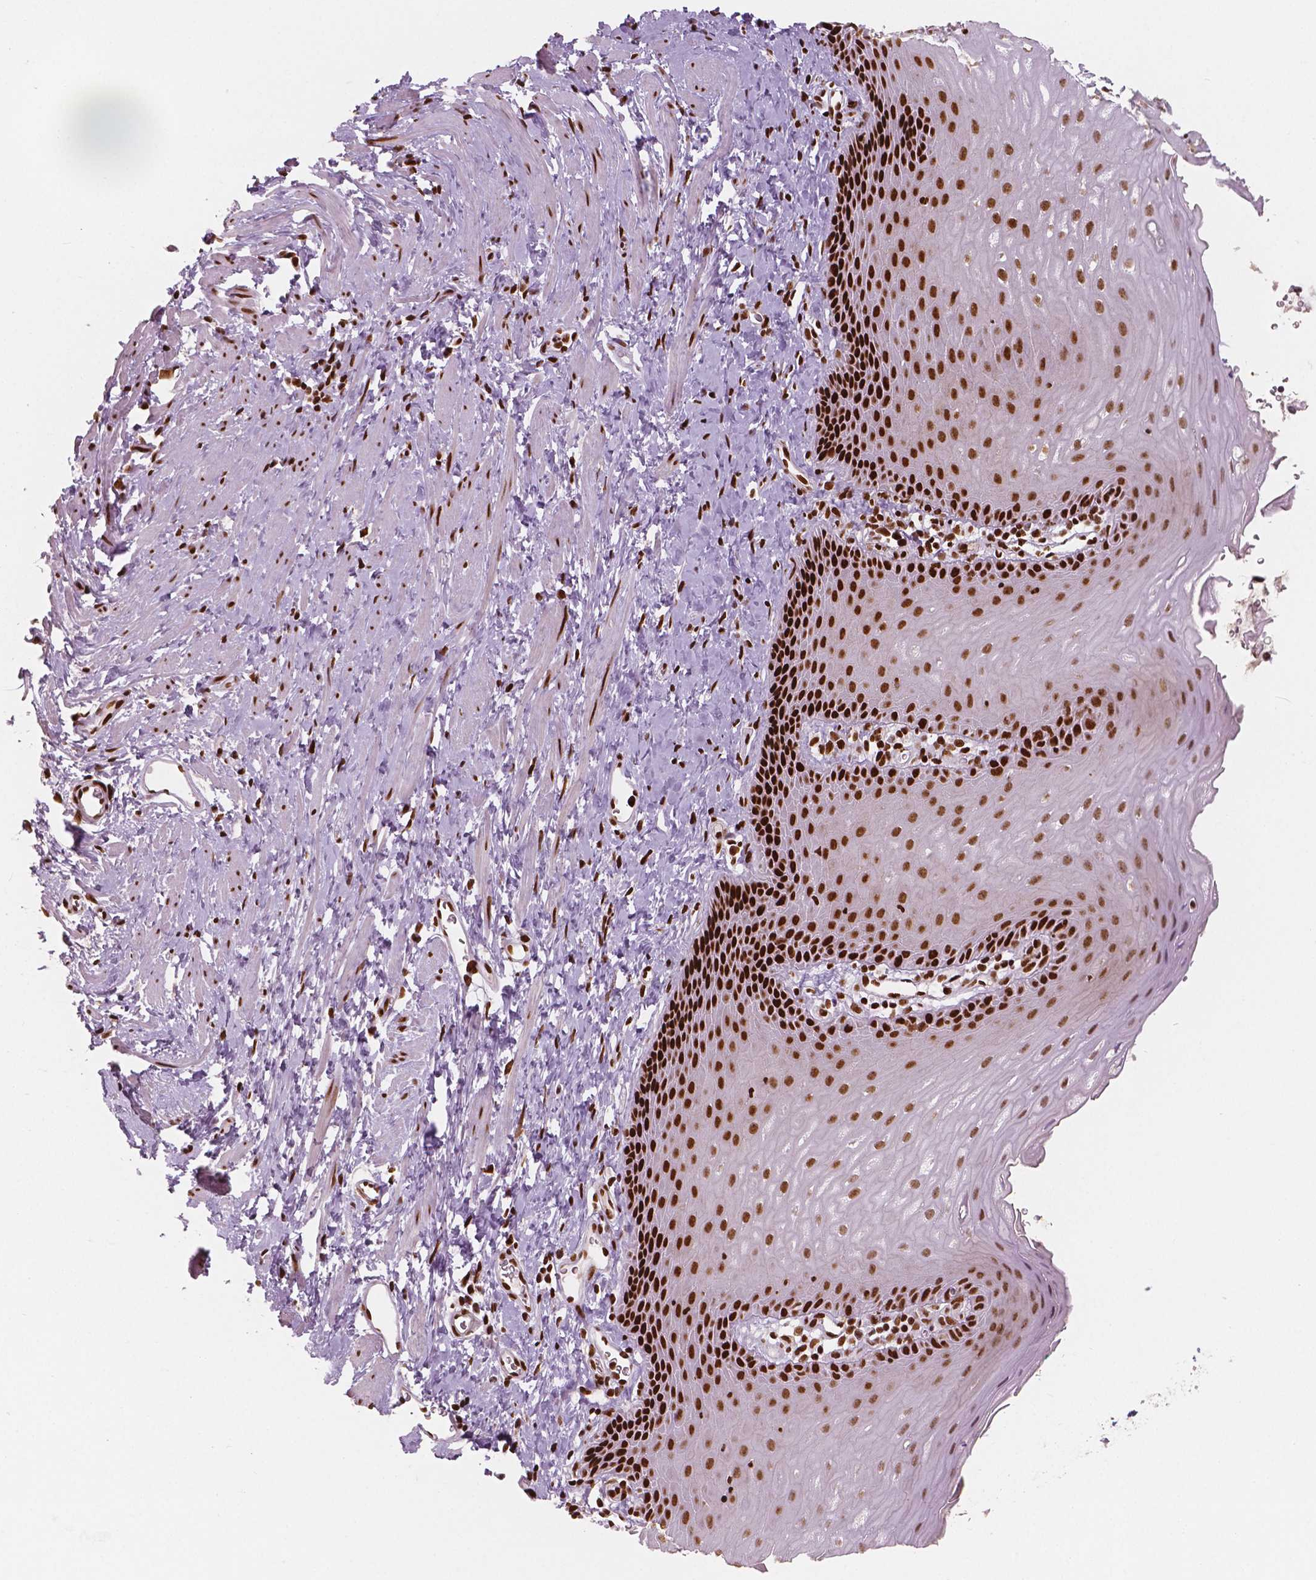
{"staining": {"intensity": "strong", "quantity": ">75%", "location": "nuclear"}, "tissue": "esophagus", "cell_type": "Squamous epithelial cells", "image_type": "normal", "snomed": [{"axis": "morphology", "description": "Normal tissue, NOS"}, {"axis": "topography", "description": "Esophagus"}], "caption": "A histopathology image showing strong nuclear staining in about >75% of squamous epithelial cells in benign esophagus, as visualized by brown immunohistochemical staining.", "gene": "BRD4", "patient": {"sex": "male", "age": 64}}